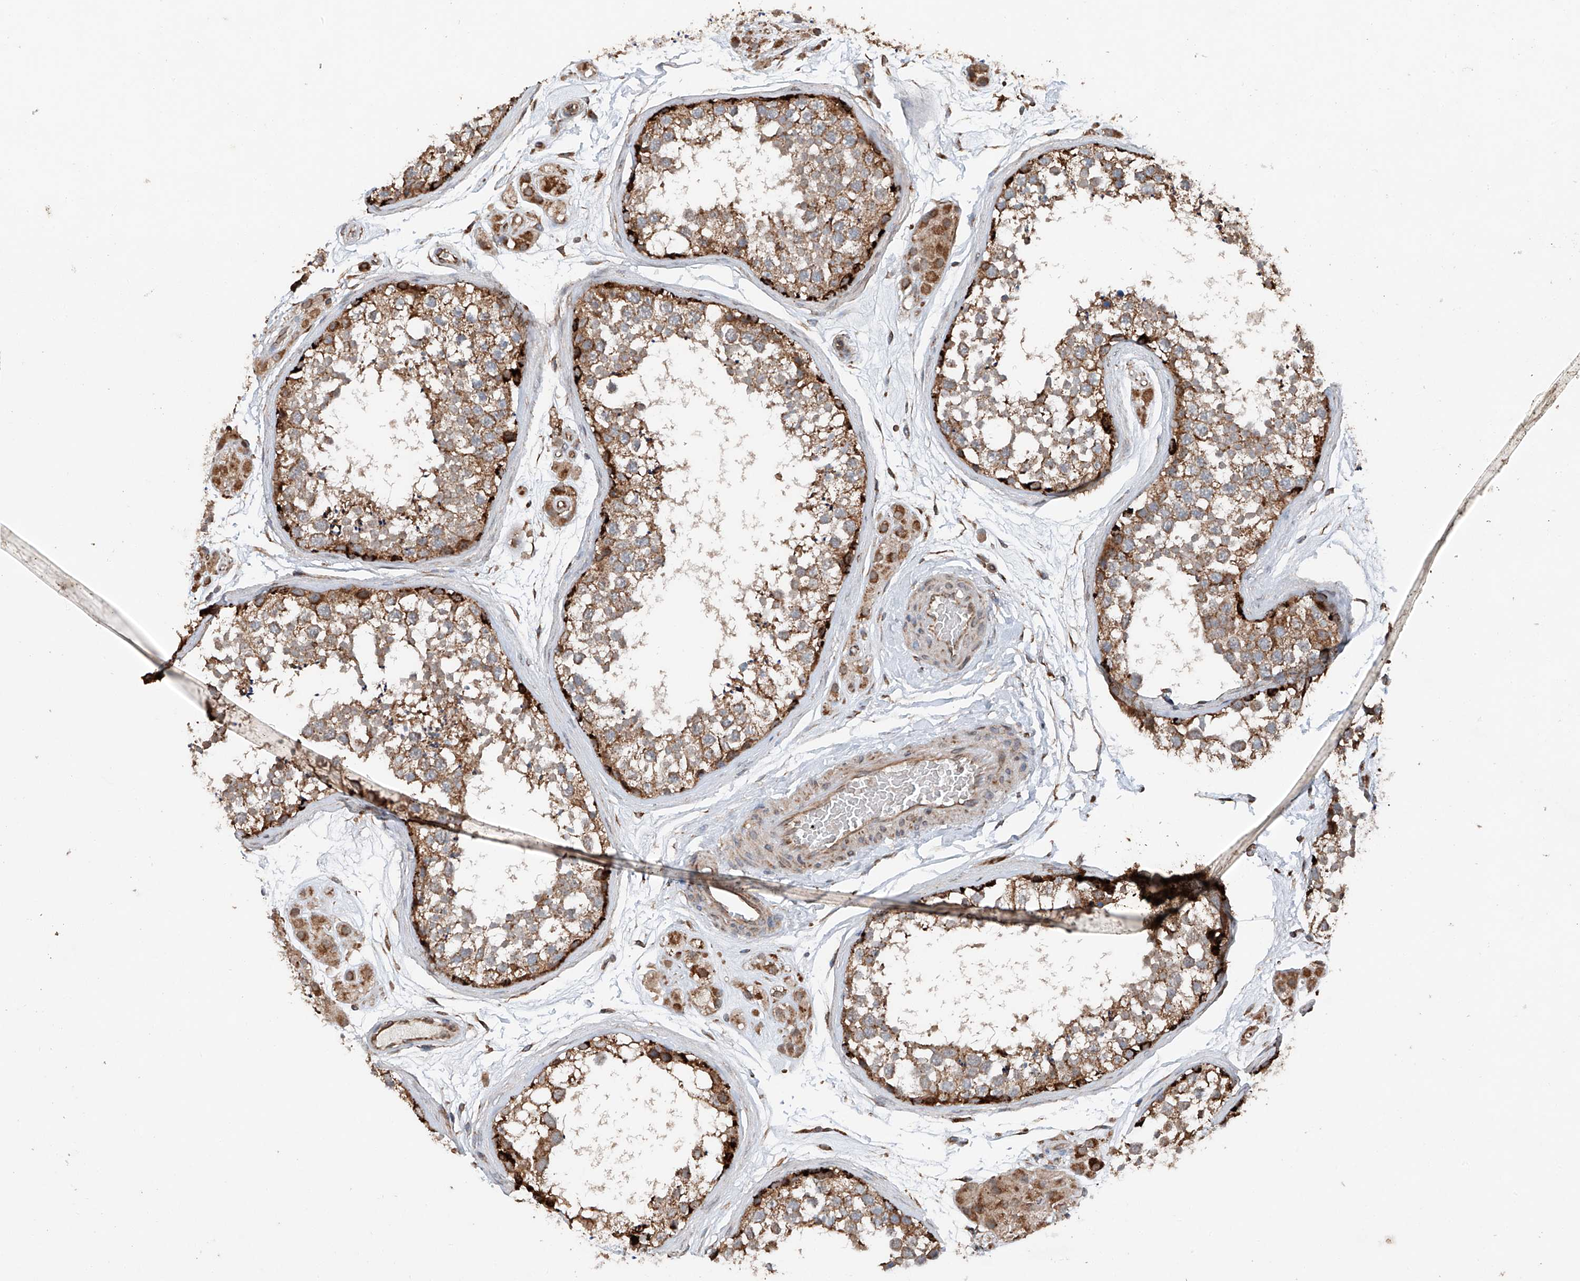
{"staining": {"intensity": "strong", "quantity": ">75%", "location": "cytoplasmic/membranous"}, "tissue": "testis", "cell_type": "Cells in seminiferous ducts", "image_type": "normal", "snomed": [{"axis": "morphology", "description": "Normal tissue, NOS"}, {"axis": "topography", "description": "Testis"}], "caption": "IHC (DAB (3,3'-diaminobenzidine)) staining of benign testis demonstrates strong cytoplasmic/membranous protein staining in about >75% of cells in seminiferous ducts.", "gene": "AP4B1", "patient": {"sex": "male", "age": 56}}